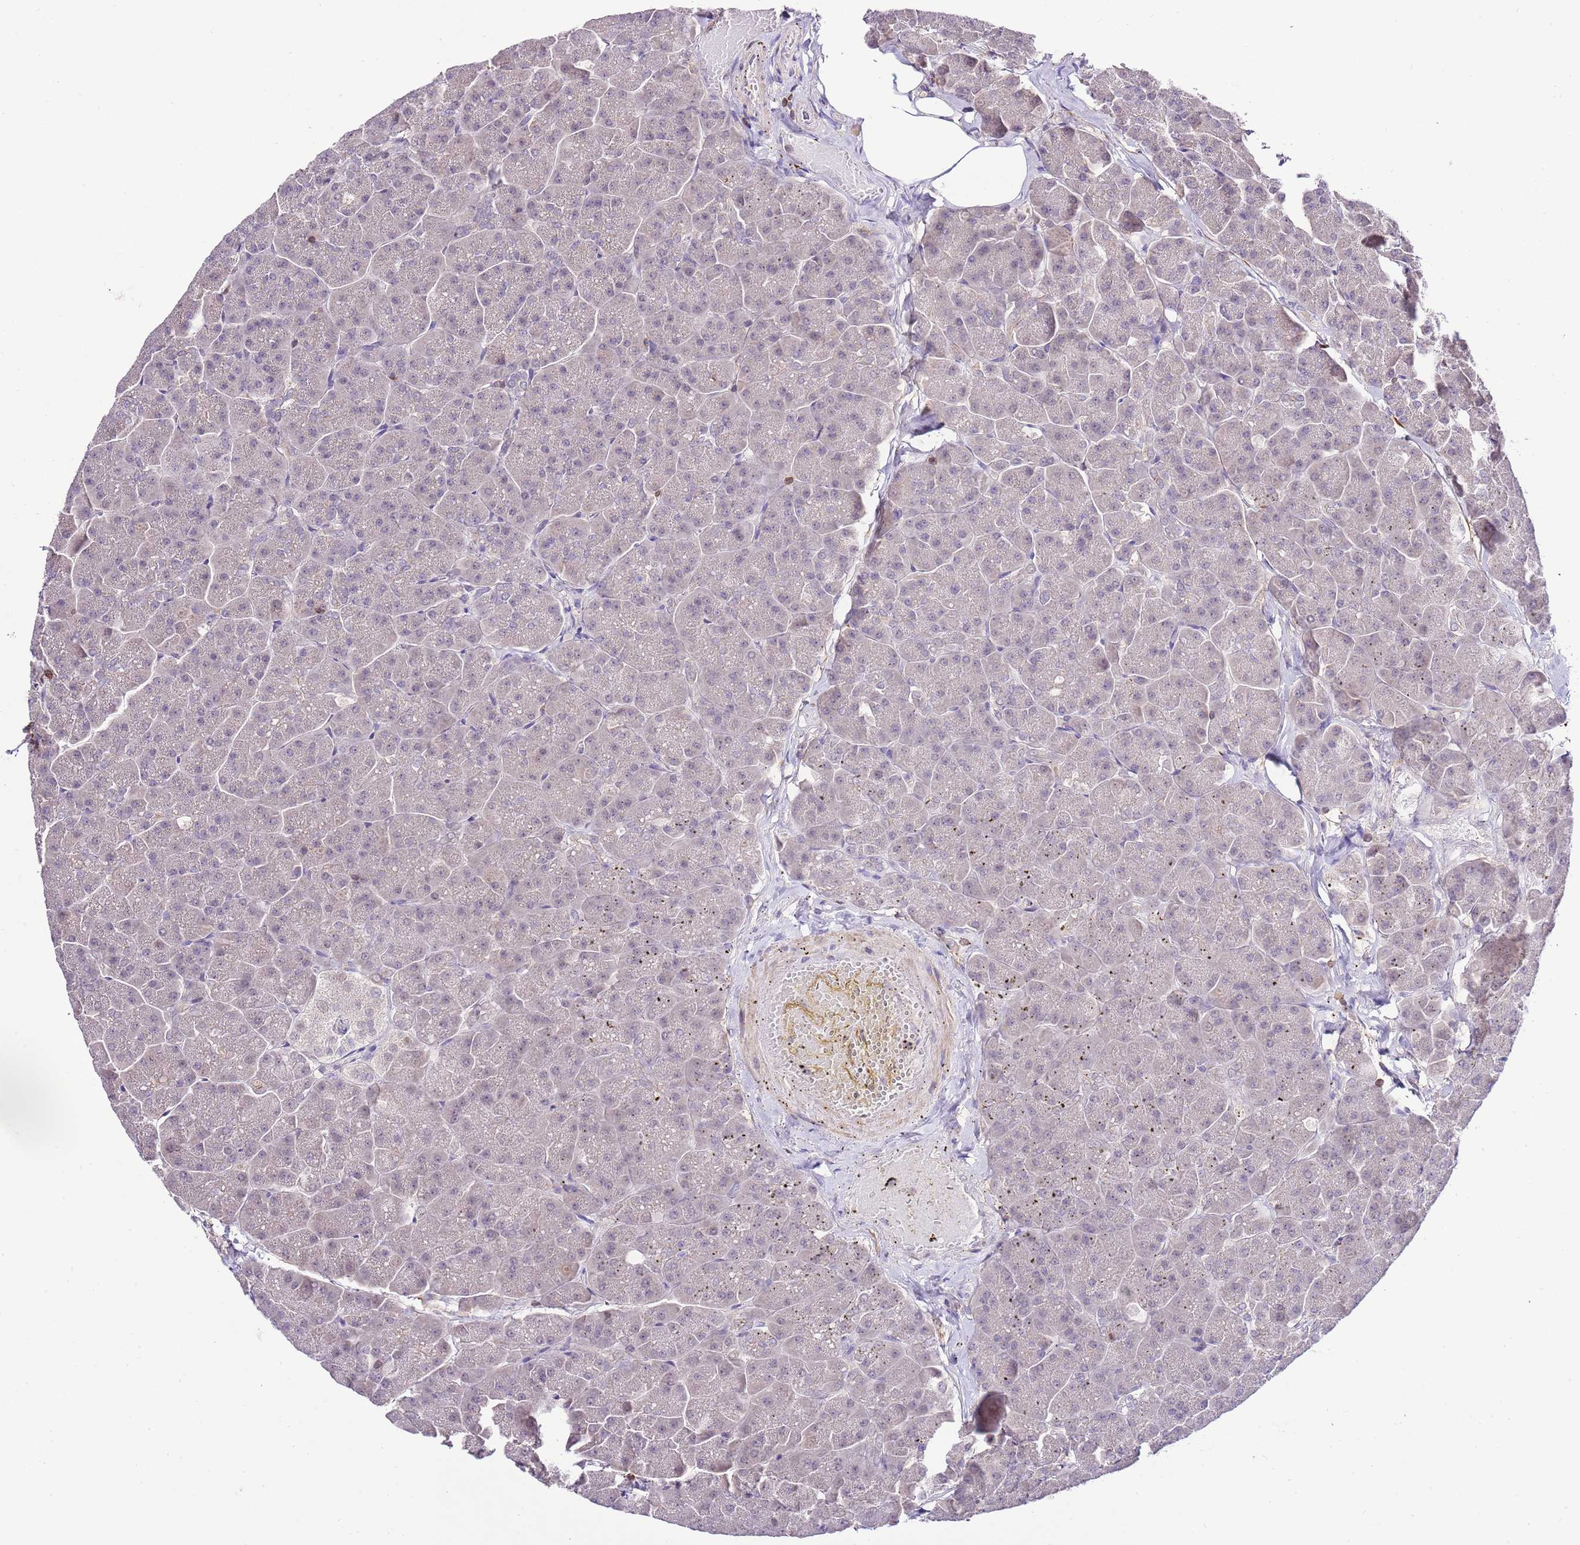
{"staining": {"intensity": "negative", "quantity": "none", "location": "none"}, "tissue": "pancreas", "cell_type": "Exocrine glandular cells", "image_type": "normal", "snomed": [{"axis": "morphology", "description": "Normal tissue, NOS"}, {"axis": "topography", "description": "Pancreas"}, {"axis": "topography", "description": "Peripheral nerve tissue"}], "caption": "Immunohistochemical staining of benign human pancreas reveals no significant positivity in exocrine glandular cells.", "gene": "EFHD1", "patient": {"sex": "male", "age": 54}}